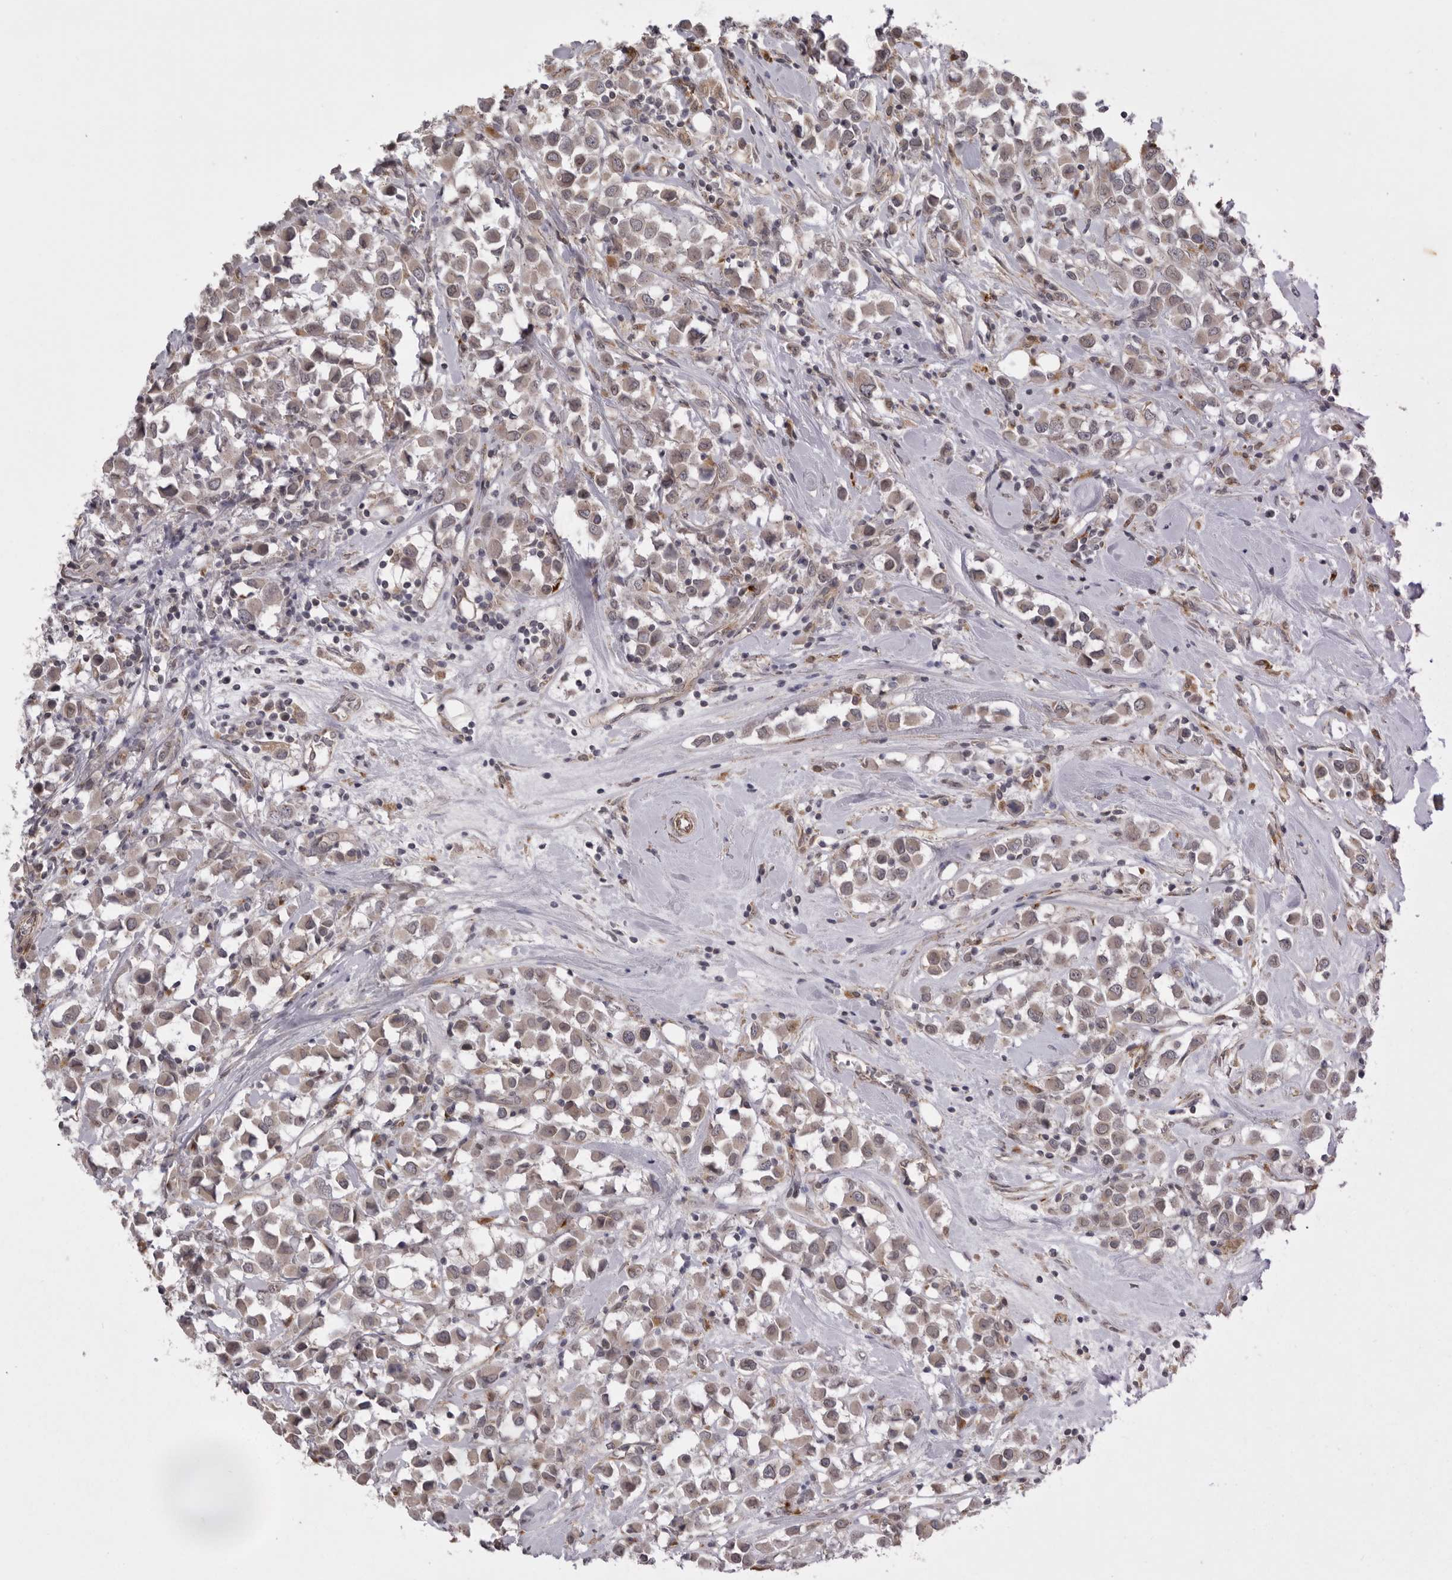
{"staining": {"intensity": "weak", "quantity": ">75%", "location": "cytoplasmic/membranous"}, "tissue": "breast cancer", "cell_type": "Tumor cells", "image_type": "cancer", "snomed": [{"axis": "morphology", "description": "Duct carcinoma"}, {"axis": "topography", "description": "Breast"}], "caption": "Weak cytoplasmic/membranous staining for a protein is appreciated in about >75% of tumor cells of breast cancer (invasive ductal carcinoma) using immunohistochemistry.", "gene": "TLR3", "patient": {"sex": "female", "age": 61}}